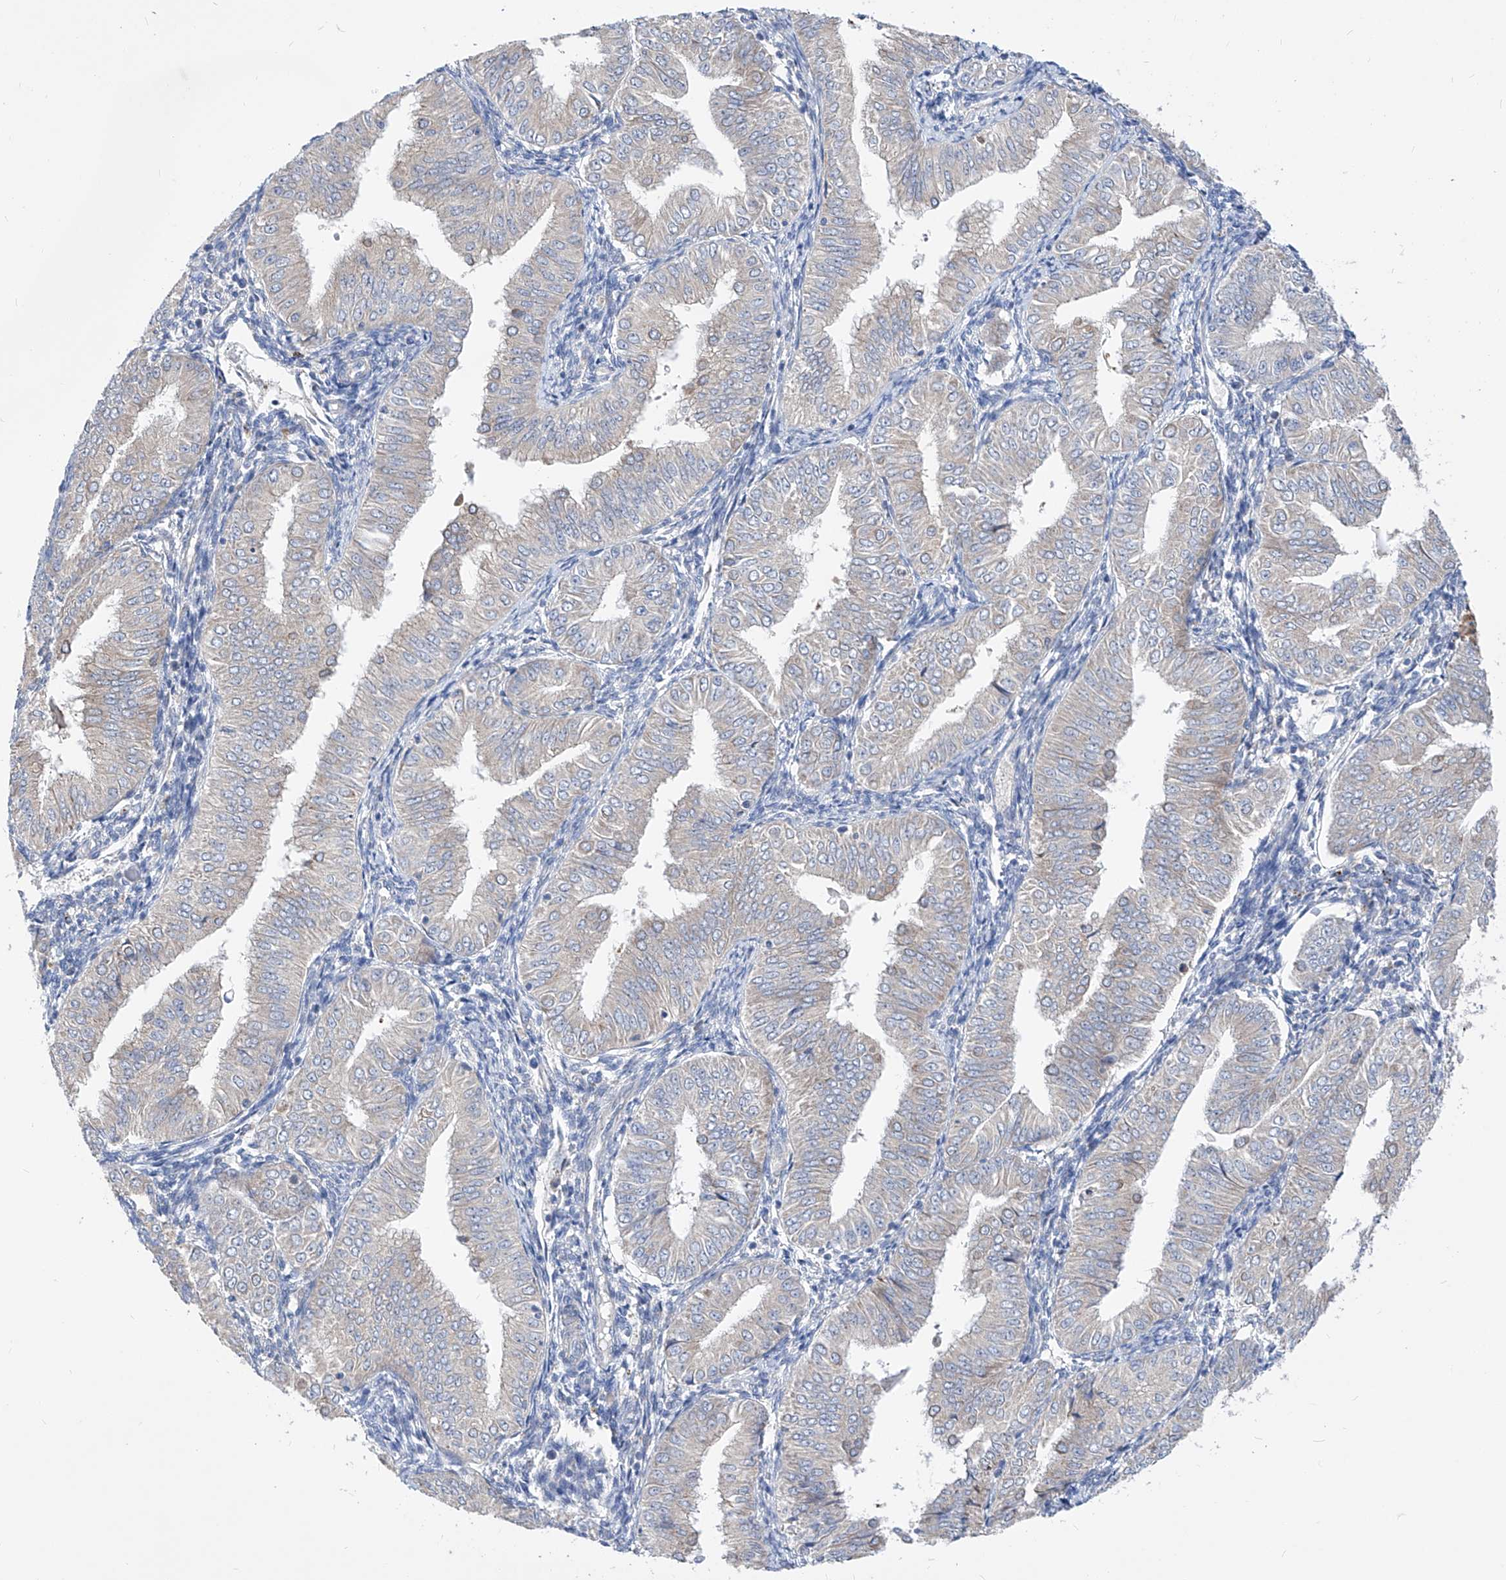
{"staining": {"intensity": "negative", "quantity": "none", "location": "none"}, "tissue": "endometrial cancer", "cell_type": "Tumor cells", "image_type": "cancer", "snomed": [{"axis": "morphology", "description": "Normal tissue, NOS"}, {"axis": "morphology", "description": "Adenocarcinoma, NOS"}, {"axis": "topography", "description": "Endometrium"}], "caption": "Photomicrograph shows no significant protein positivity in tumor cells of endometrial cancer.", "gene": "UFL1", "patient": {"sex": "female", "age": 53}}